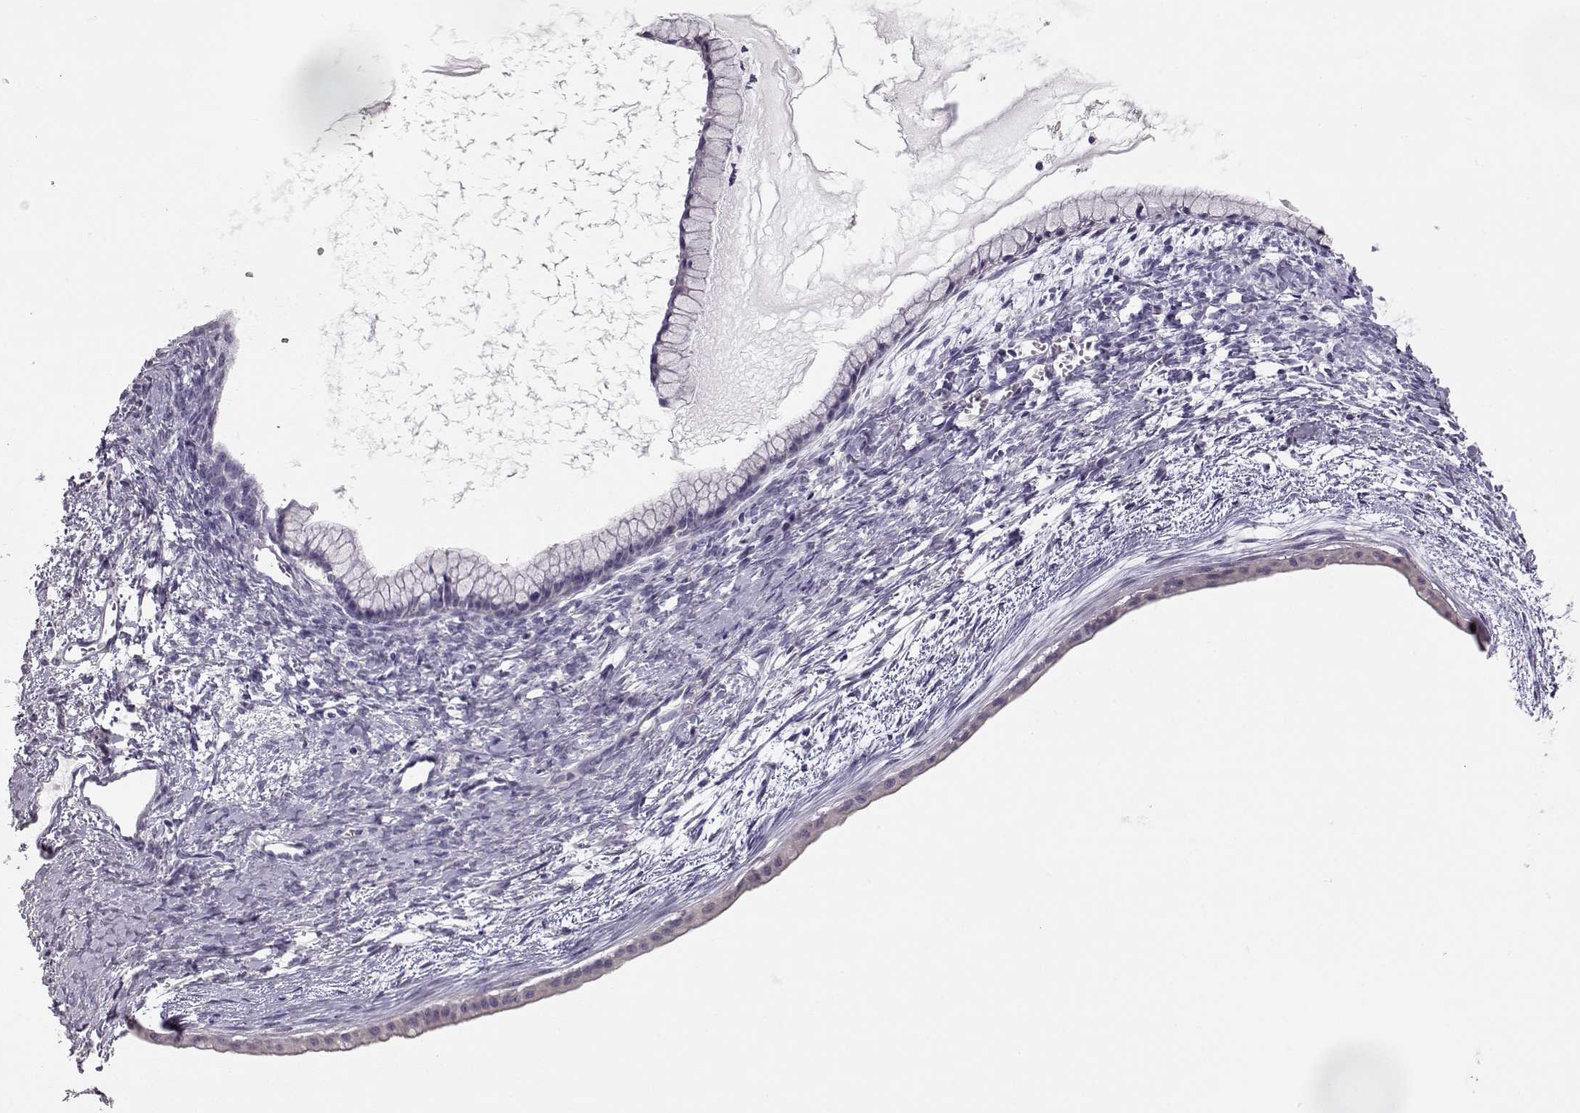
{"staining": {"intensity": "negative", "quantity": "none", "location": "none"}, "tissue": "ovarian cancer", "cell_type": "Tumor cells", "image_type": "cancer", "snomed": [{"axis": "morphology", "description": "Cystadenocarcinoma, mucinous, NOS"}, {"axis": "topography", "description": "Ovary"}], "caption": "Immunohistochemistry (IHC) of human ovarian cancer (mucinous cystadenocarcinoma) exhibits no staining in tumor cells.", "gene": "GLIPR1L2", "patient": {"sex": "female", "age": 41}}